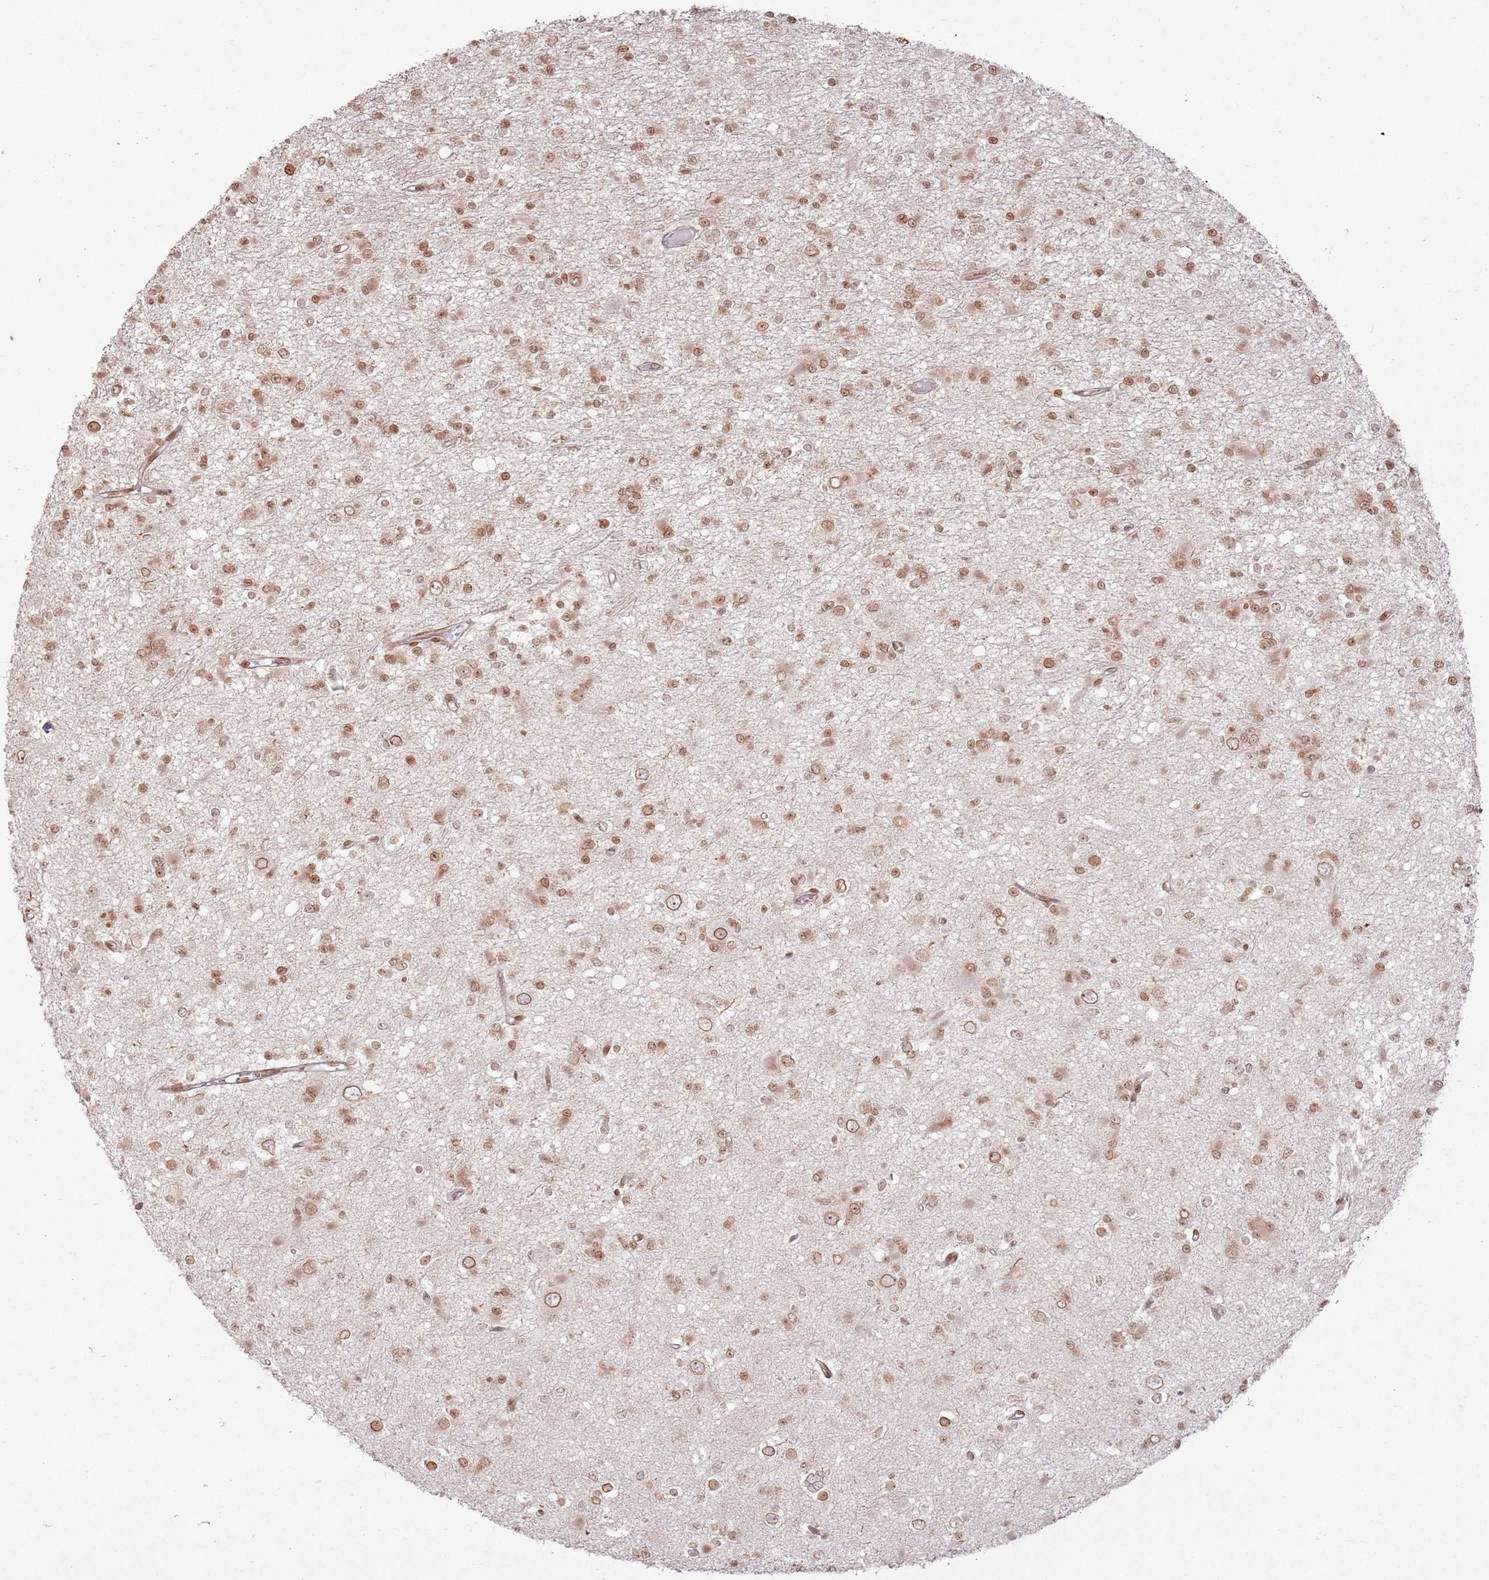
{"staining": {"intensity": "moderate", "quantity": ">75%", "location": "nuclear"}, "tissue": "glioma", "cell_type": "Tumor cells", "image_type": "cancer", "snomed": [{"axis": "morphology", "description": "Glioma, malignant, Low grade"}, {"axis": "topography", "description": "Brain"}], "caption": "IHC of glioma exhibits medium levels of moderate nuclear positivity in about >75% of tumor cells.", "gene": "KLHL36", "patient": {"sex": "female", "age": 22}}